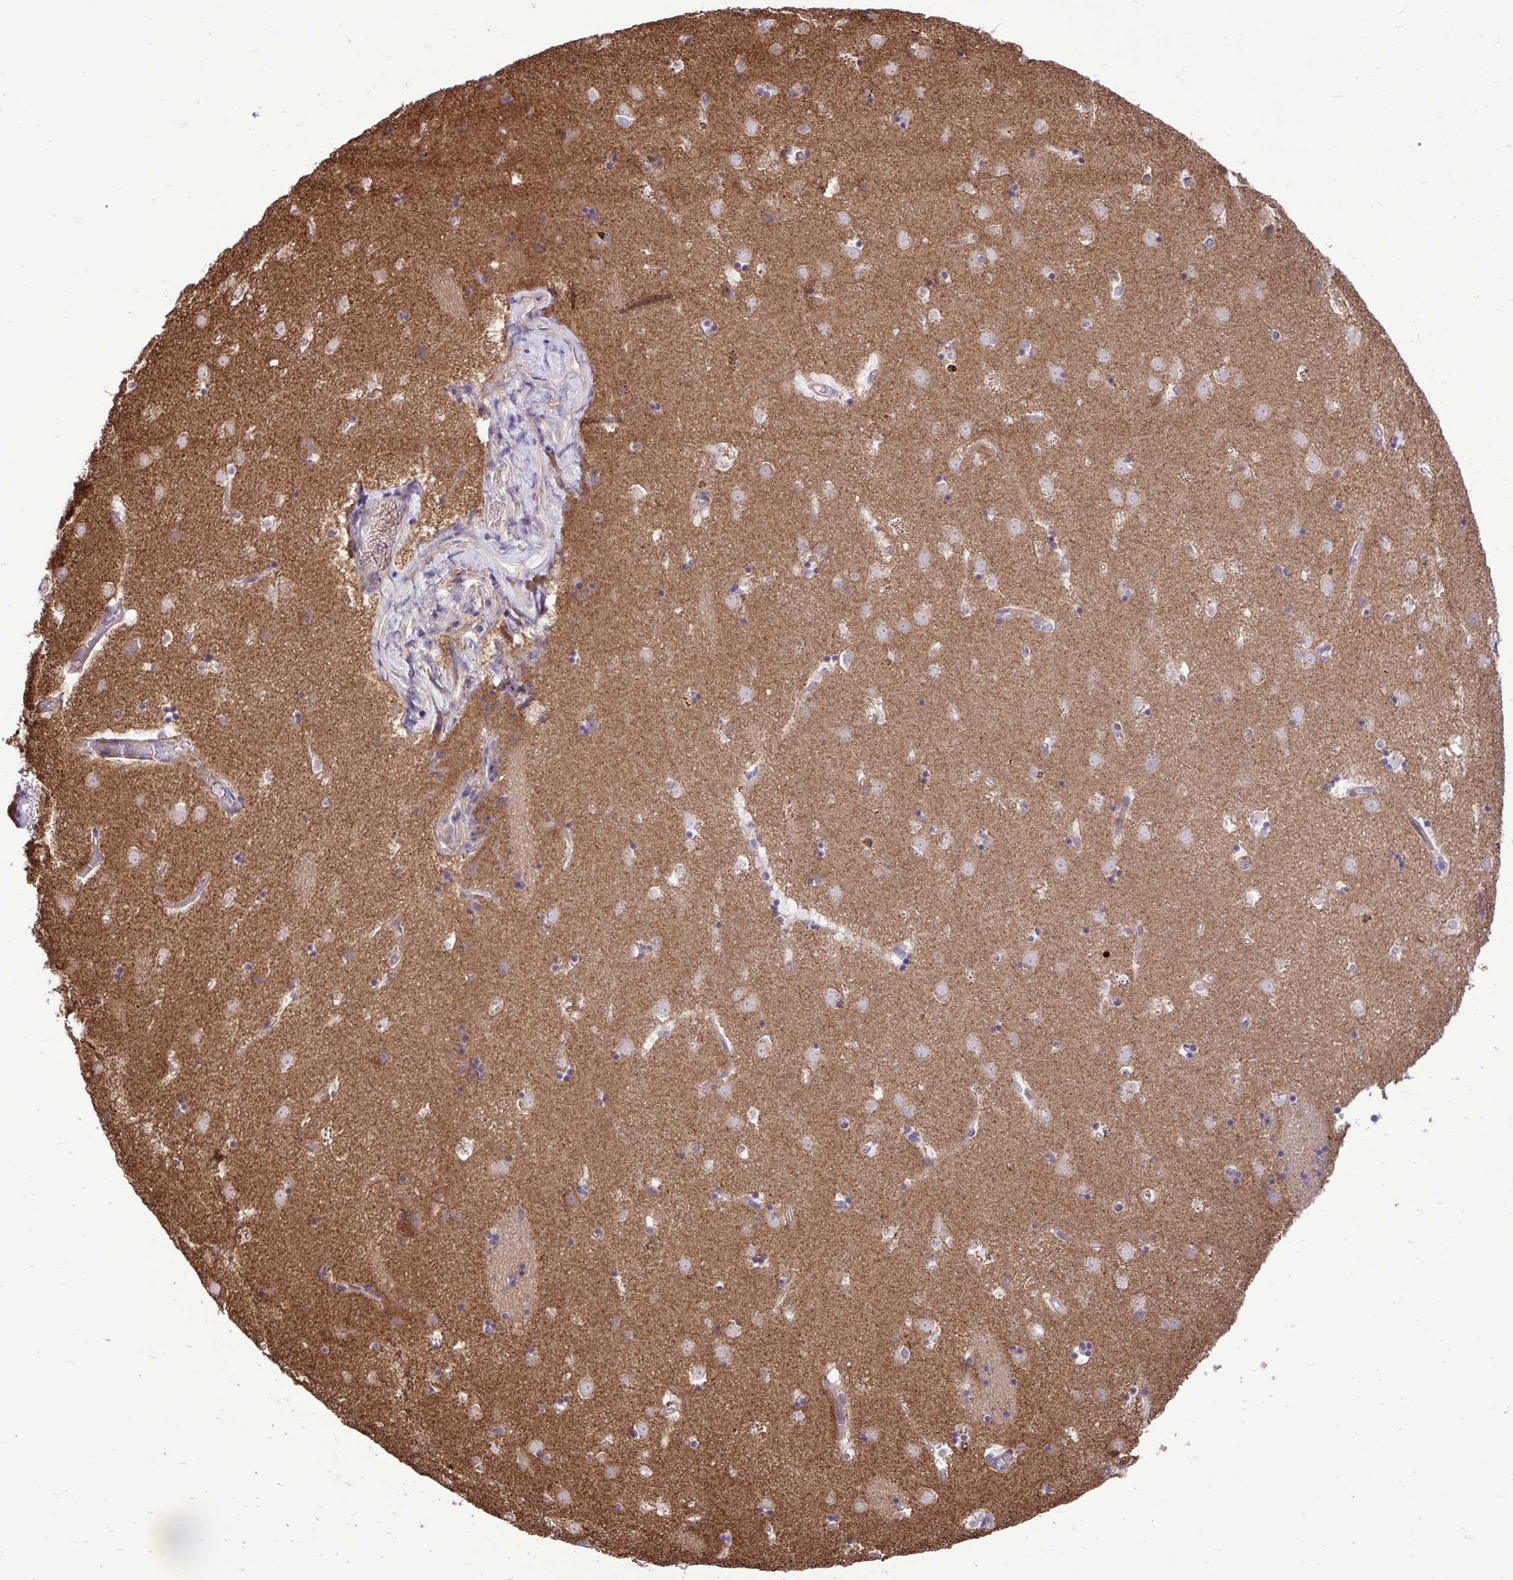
{"staining": {"intensity": "negative", "quantity": "none", "location": "none"}, "tissue": "caudate", "cell_type": "Glial cells", "image_type": "normal", "snomed": [{"axis": "morphology", "description": "Normal tissue, NOS"}, {"axis": "topography", "description": "Lateral ventricle wall"}], "caption": "High power microscopy photomicrograph of an immunohistochemistry image of unremarkable caudate, revealing no significant staining in glial cells. (Brightfield microscopy of DAB IHC at high magnification).", "gene": "PAIP2", "patient": {"sex": "male", "age": 58}}